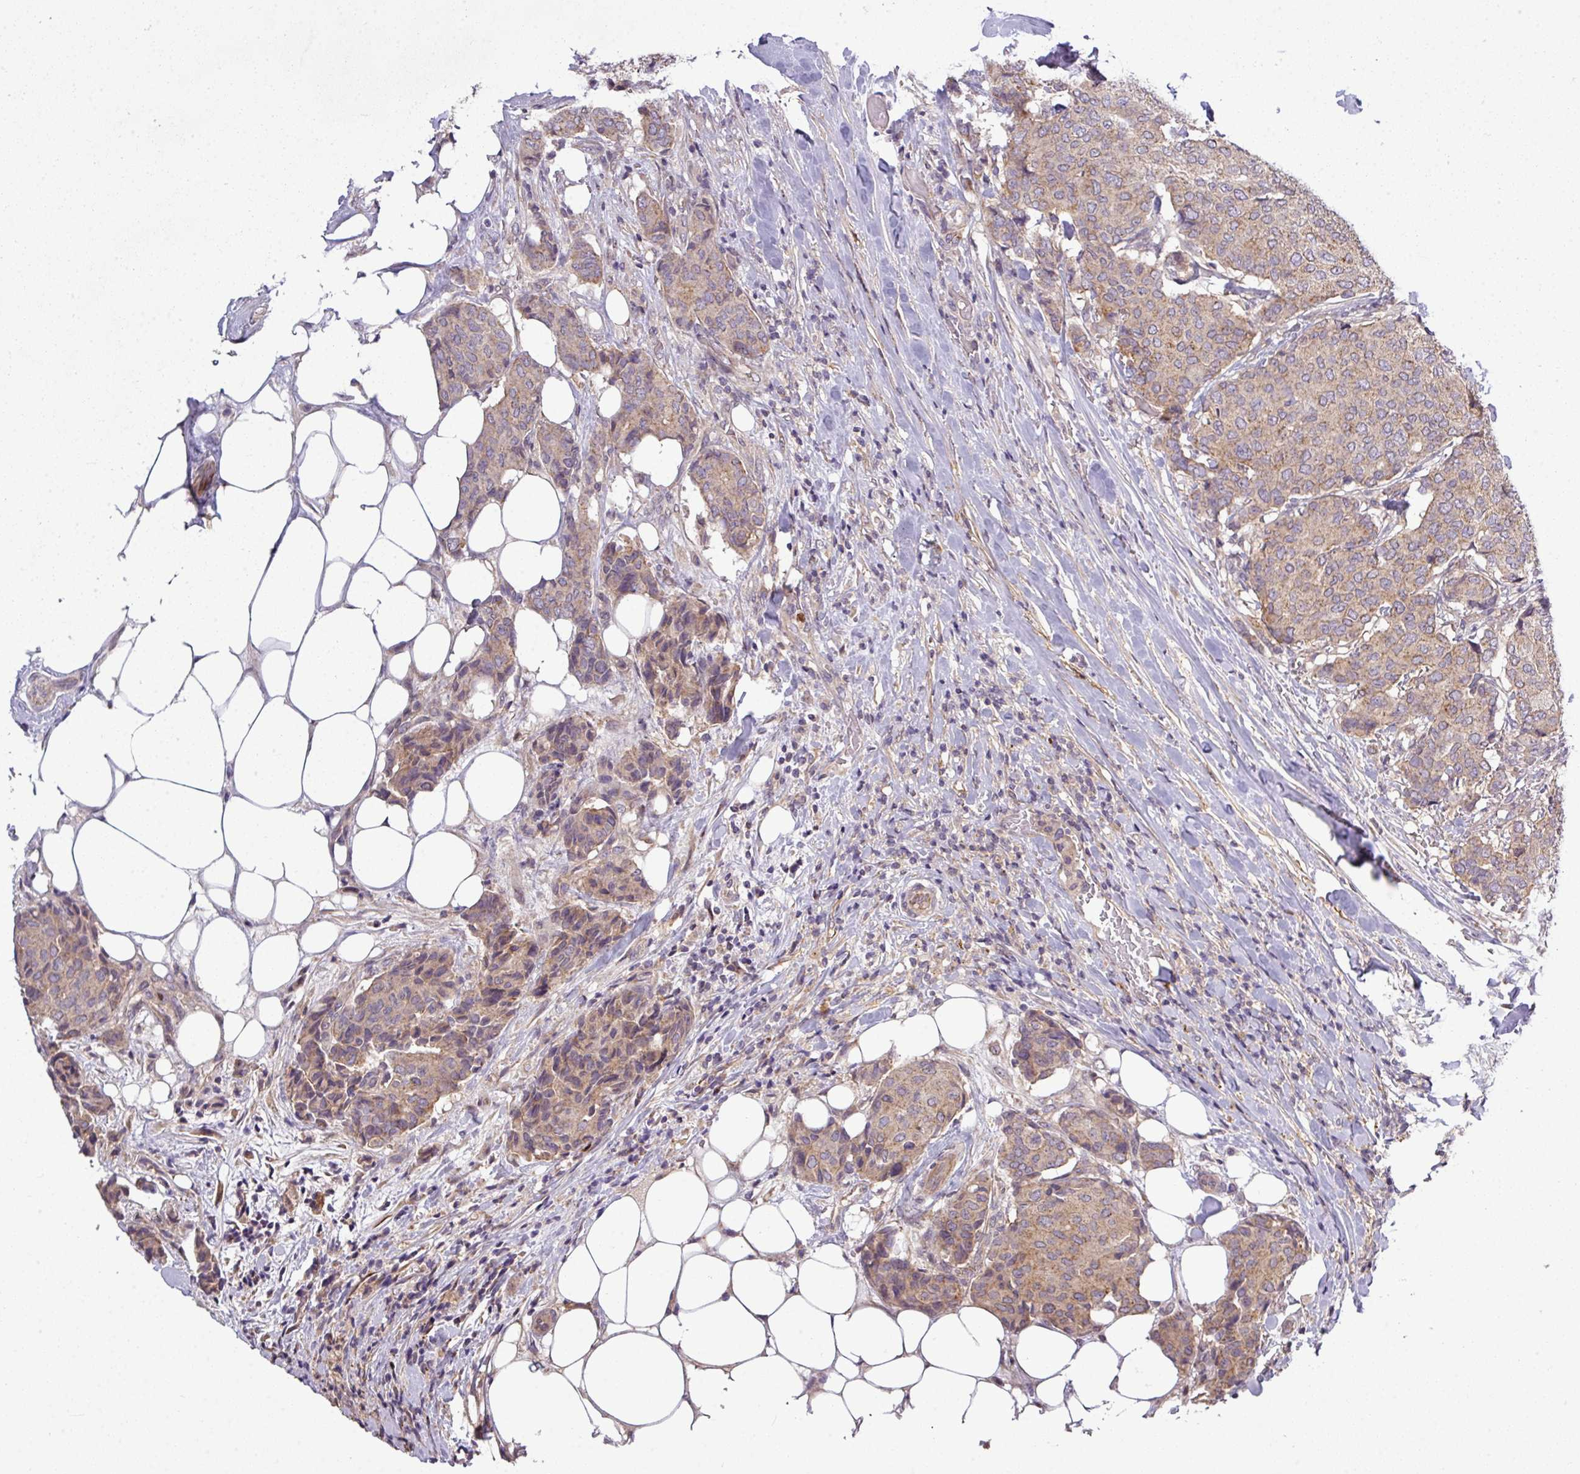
{"staining": {"intensity": "weak", "quantity": ">75%", "location": "cytoplasmic/membranous"}, "tissue": "breast cancer", "cell_type": "Tumor cells", "image_type": "cancer", "snomed": [{"axis": "morphology", "description": "Duct carcinoma"}, {"axis": "topography", "description": "Breast"}], "caption": "Infiltrating ductal carcinoma (breast) stained for a protein (brown) displays weak cytoplasmic/membranous positive staining in approximately >75% of tumor cells.", "gene": "PAPLN", "patient": {"sex": "female", "age": 75}}